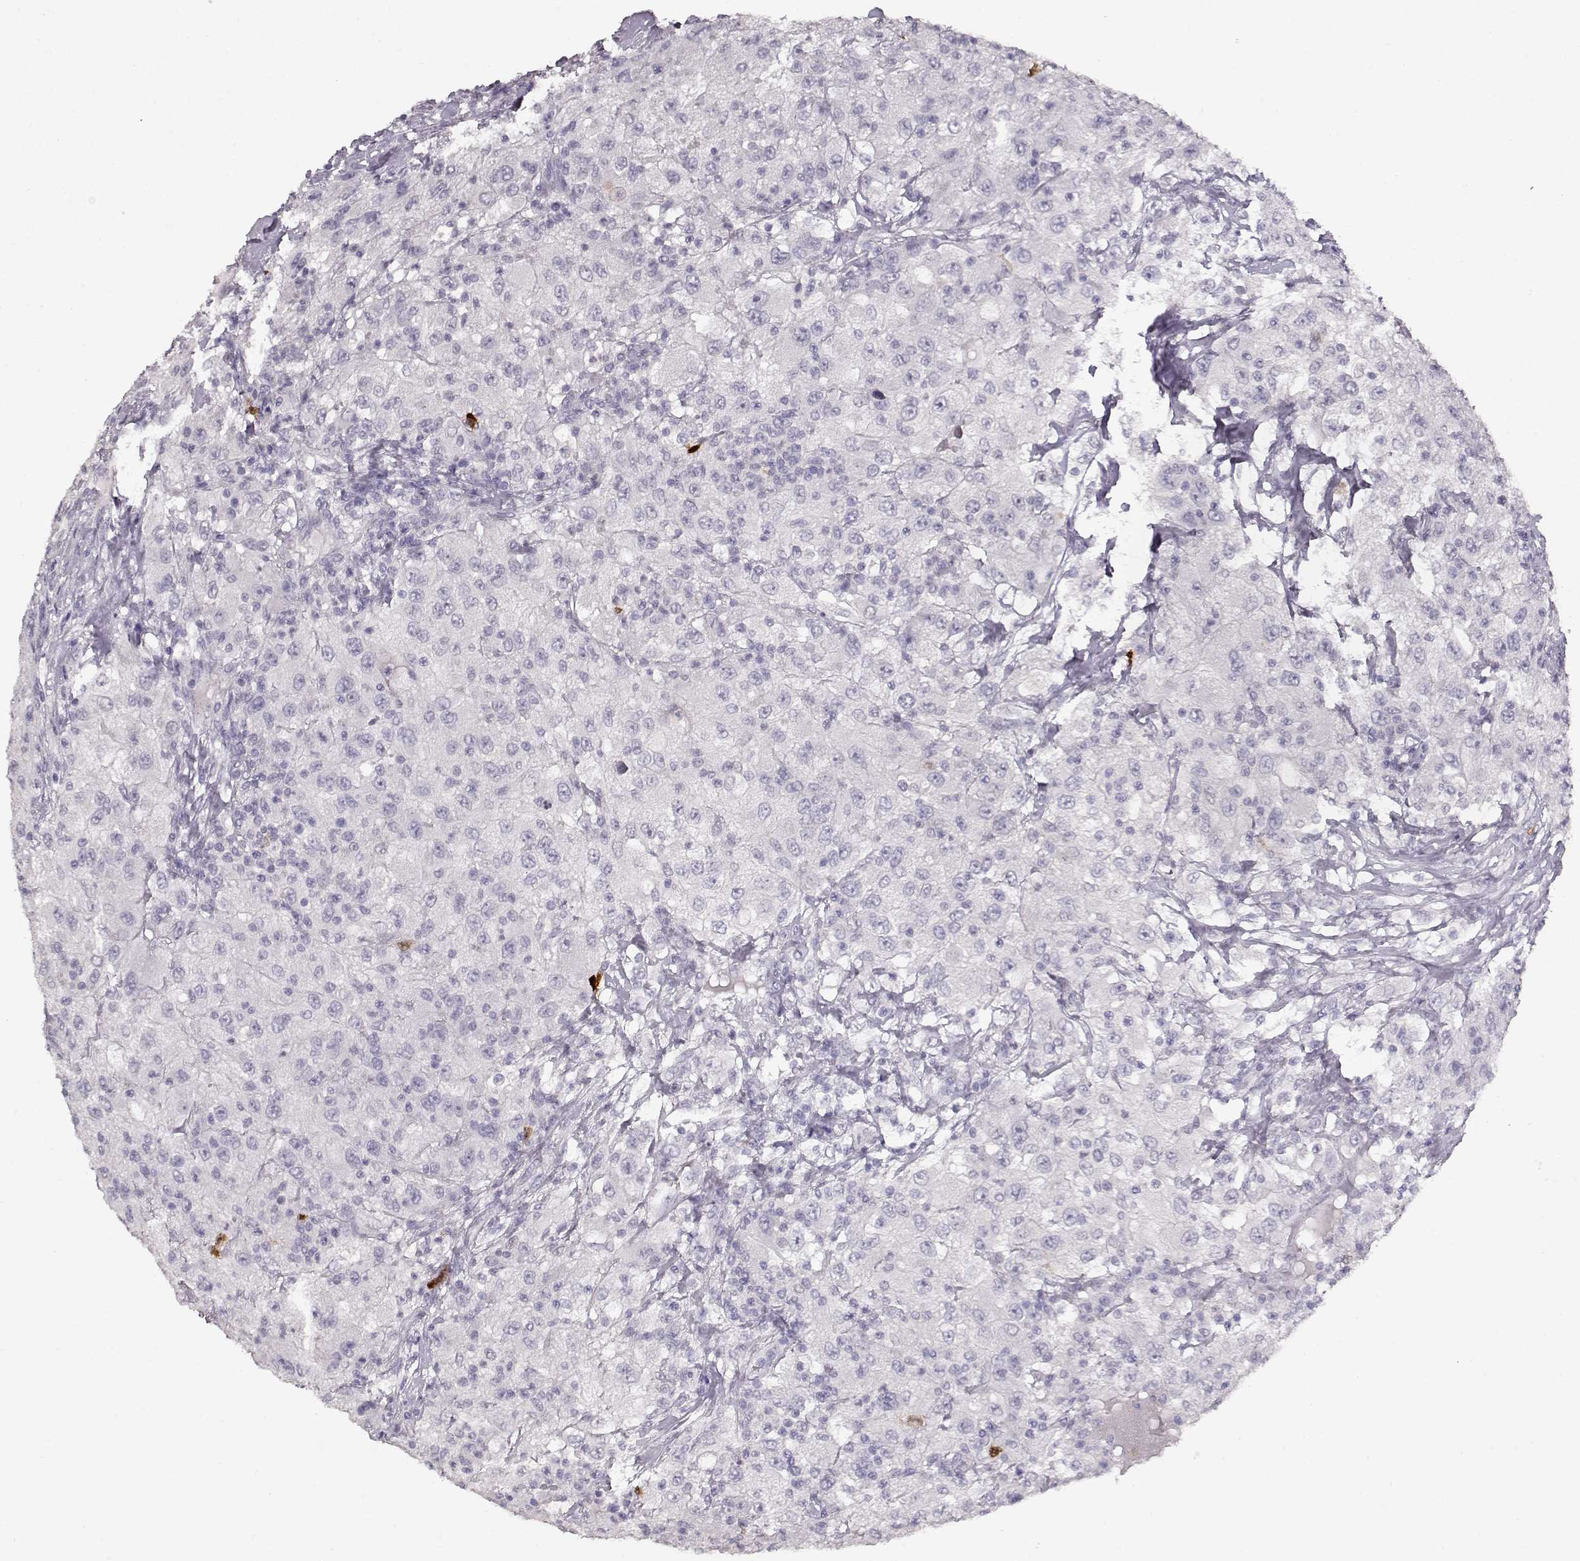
{"staining": {"intensity": "negative", "quantity": "none", "location": "none"}, "tissue": "renal cancer", "cell_type": "Tumor cells", "image_type": "cancer", "snomed": [{"axis": "morphology", "description": "Adenocarcinoma, NOS"}, {"axis": "topography", "description": "Kidney"}], "caption": "High magnification brightfield microscopy of renal cancer stained with DAB (3,3'-diaminobenzidine) (brown) and counterstained with hematoxylin (blue): tumor cells show no significant expression.", "gene": "S100B", "patient": {"sex": "female", "age": 67}}